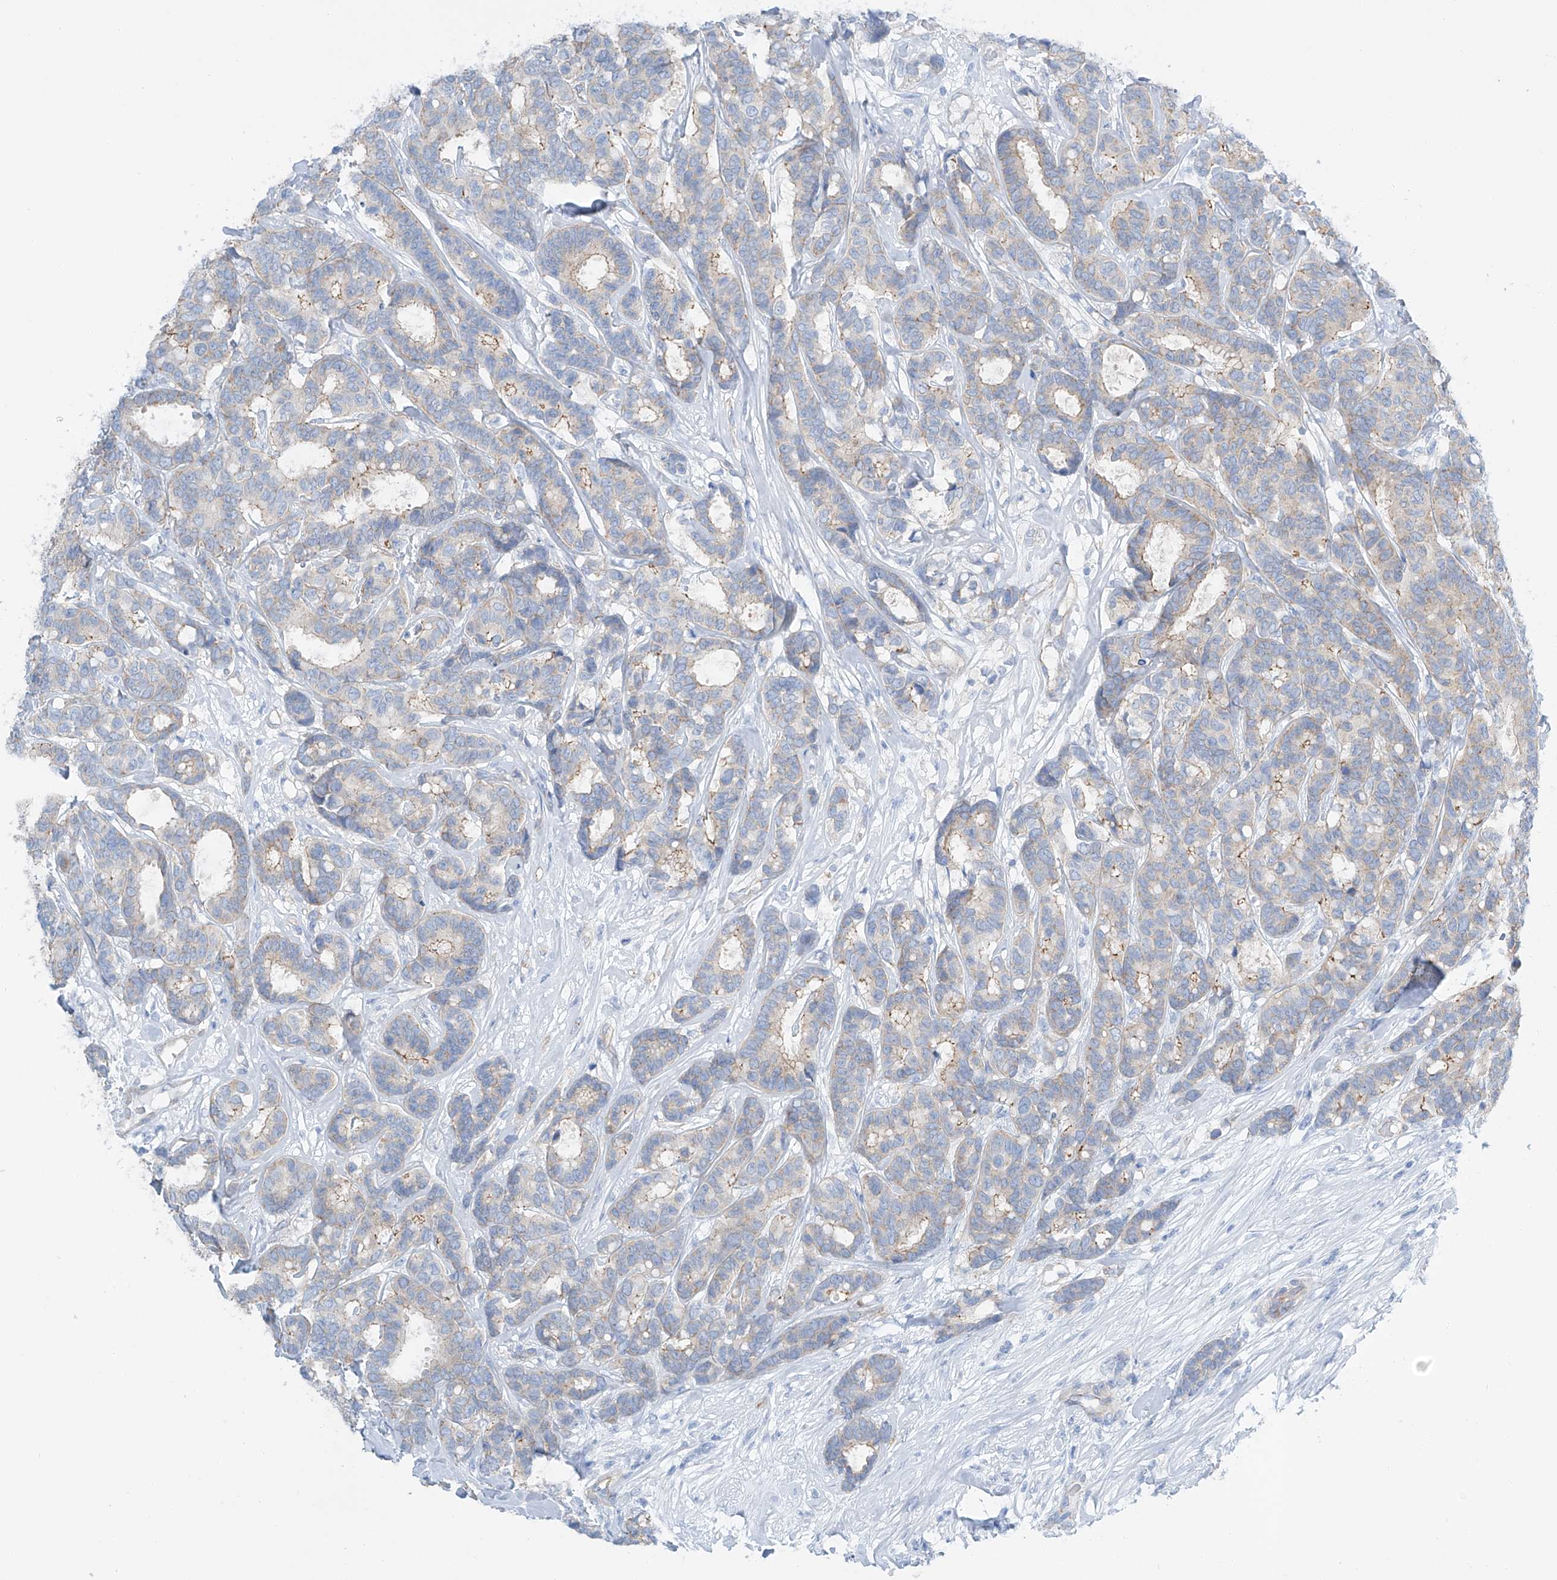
{"staining": {"intensity": "weak", "quantity": "25%-75%", "location": "cytoplasmic/membranous"}, "tissue": "breast cancer", "cell_type": "Tumor cells", "image_type": "cancer", "snomed": [{"axis": "morphology", "description": "Duct carcinoma"}, {"axis": "topography", "description": "Breast"}], "caption": "Human breast cancer (infiltrating ductal carcinoma) stained for a protein (brown) exhibits weak cytoplasmic/membranous positive positivity in approximately 25%-75% of tumor cells.", "gene": "MAGI1", "patient": {"sex": "female", "age": 87}}